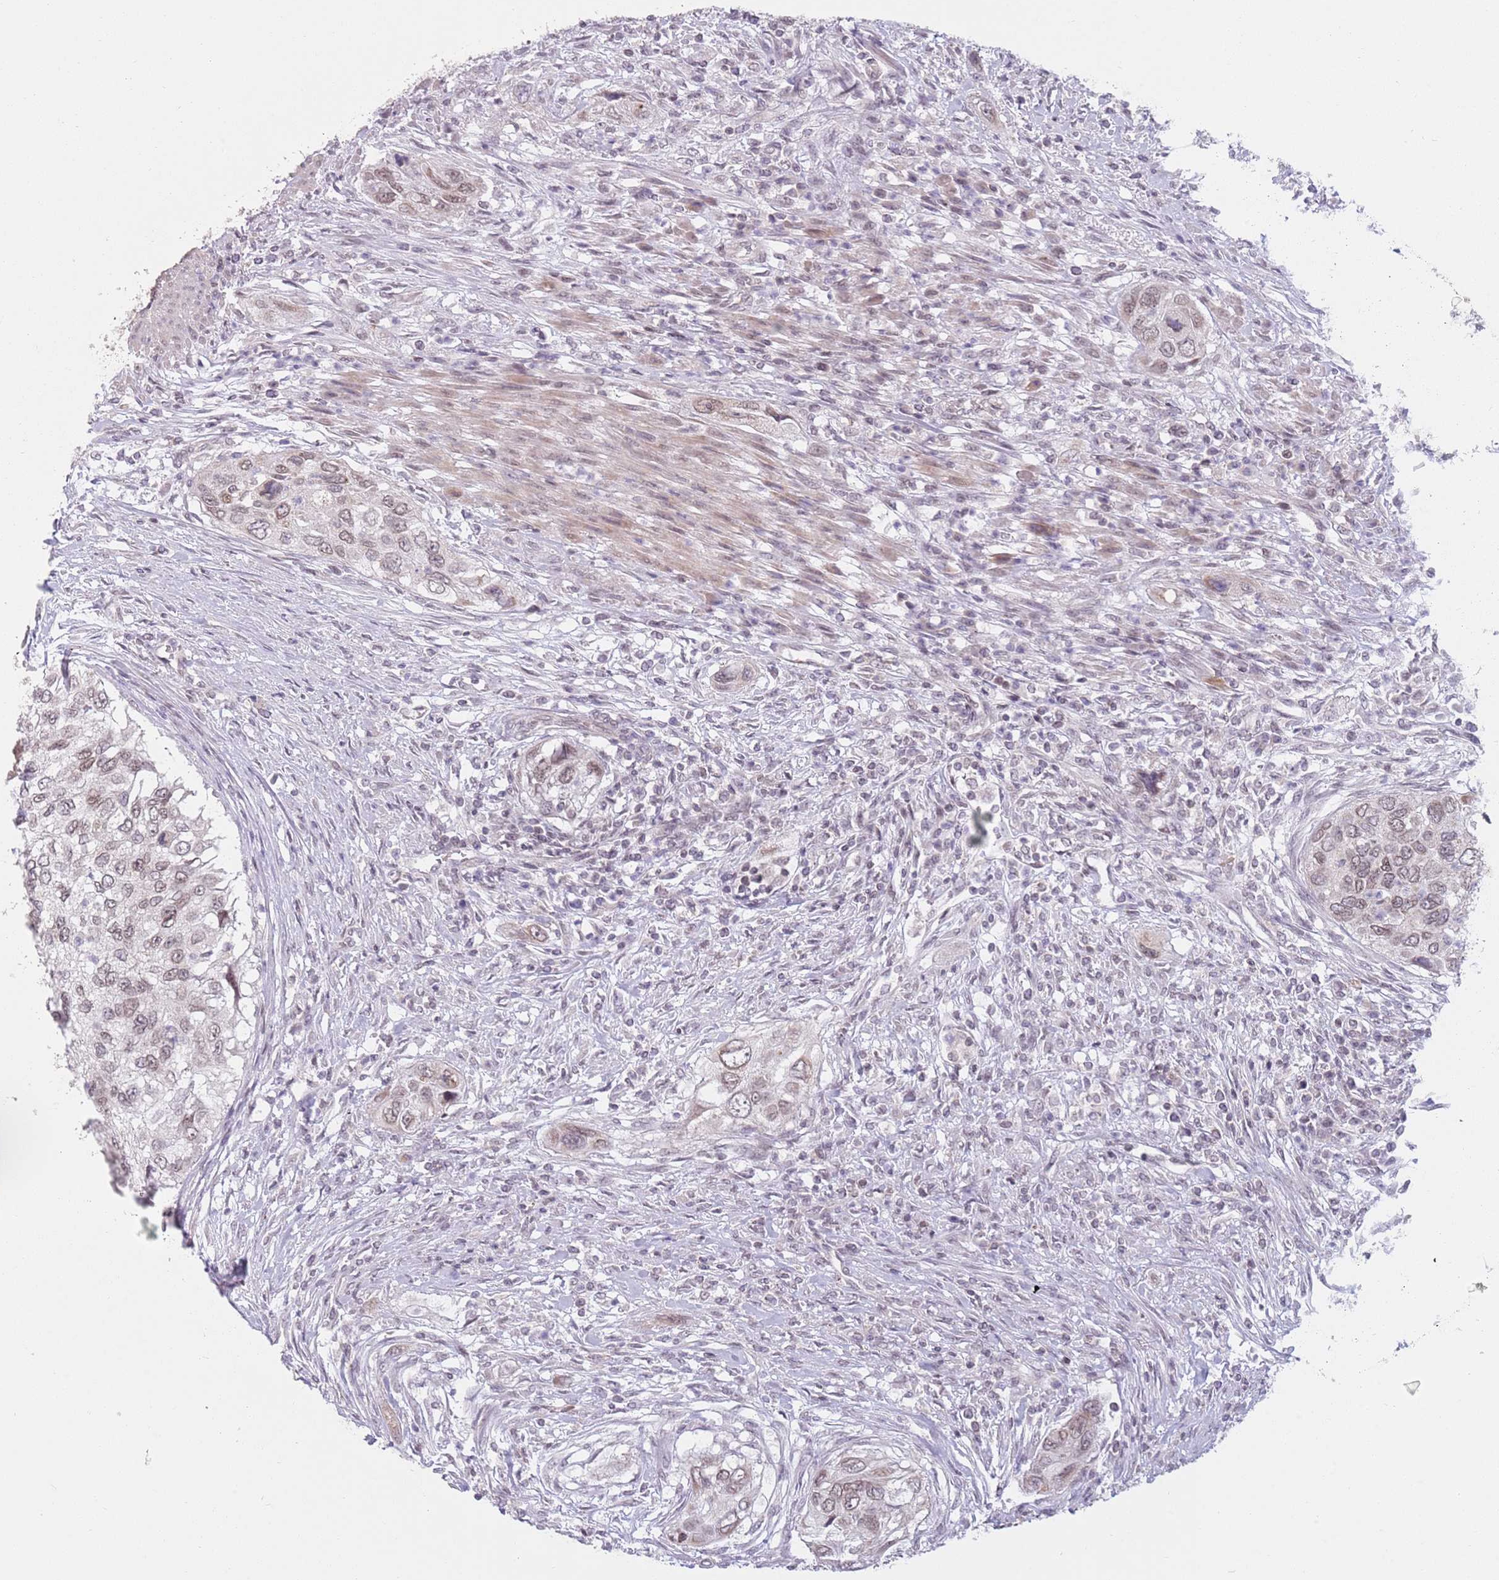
{"staining": {"intensity": "weak", "quantity": ">75%", "location": "cytoplasmic/membranous,nuclear"}, "tissue": "urothelial cancer", "cell_type": "Tumor cells", "image_type": "cancer", "snomed": [{"axis": "morphology", "description": "Urothelial carcinoma, High grade"}, {"axis": "topography", "description": "Urinary bladder"}], "caption": "A low amount of weak cytoplasmic/membranous and nuclear expression is present in about >75% of tumor cells in urothelial cancer tissue.", "gene": "ZNF574", "patient": {"sex": "female", "age": 60}}